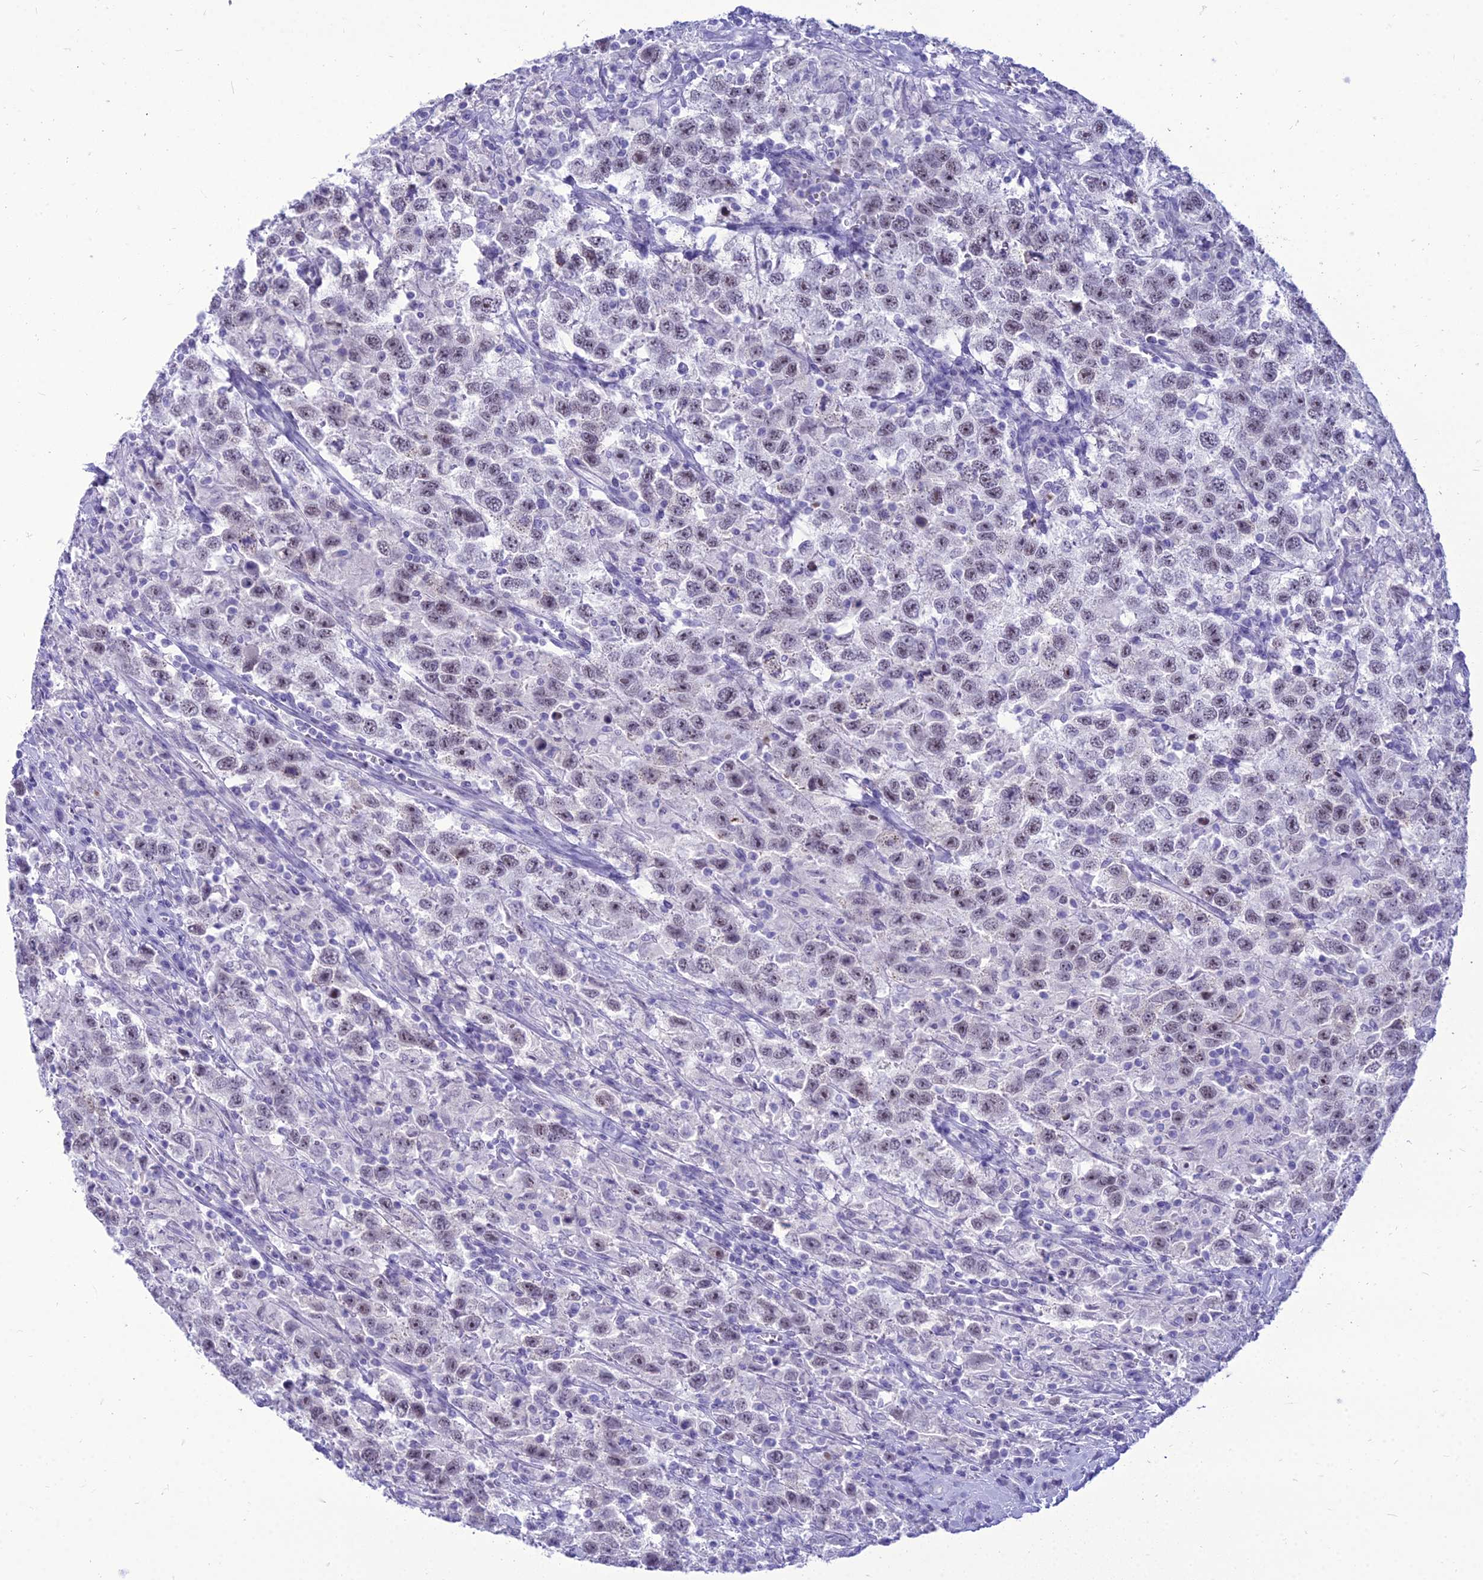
{"staining": {"intensity": "weak", "quantity": "25%-75%", "location": "nuclear"}, "tissue": "testis cancer", "cell_type": "Tumor cells", "image_type": "cancer", "snomed": [{"axis": "morphology", "description": "Seminoma, NOS"}, {"axis": "topography", "description": "Testis"}], "caption": "This micrograph exhibits immunohistochemistry staining of testis cancer, with low weak nuclear positivity in about 25%-75% of tumor cells.", "gene": "DHX40", "patient": {"sex": "male", "age": 41}}